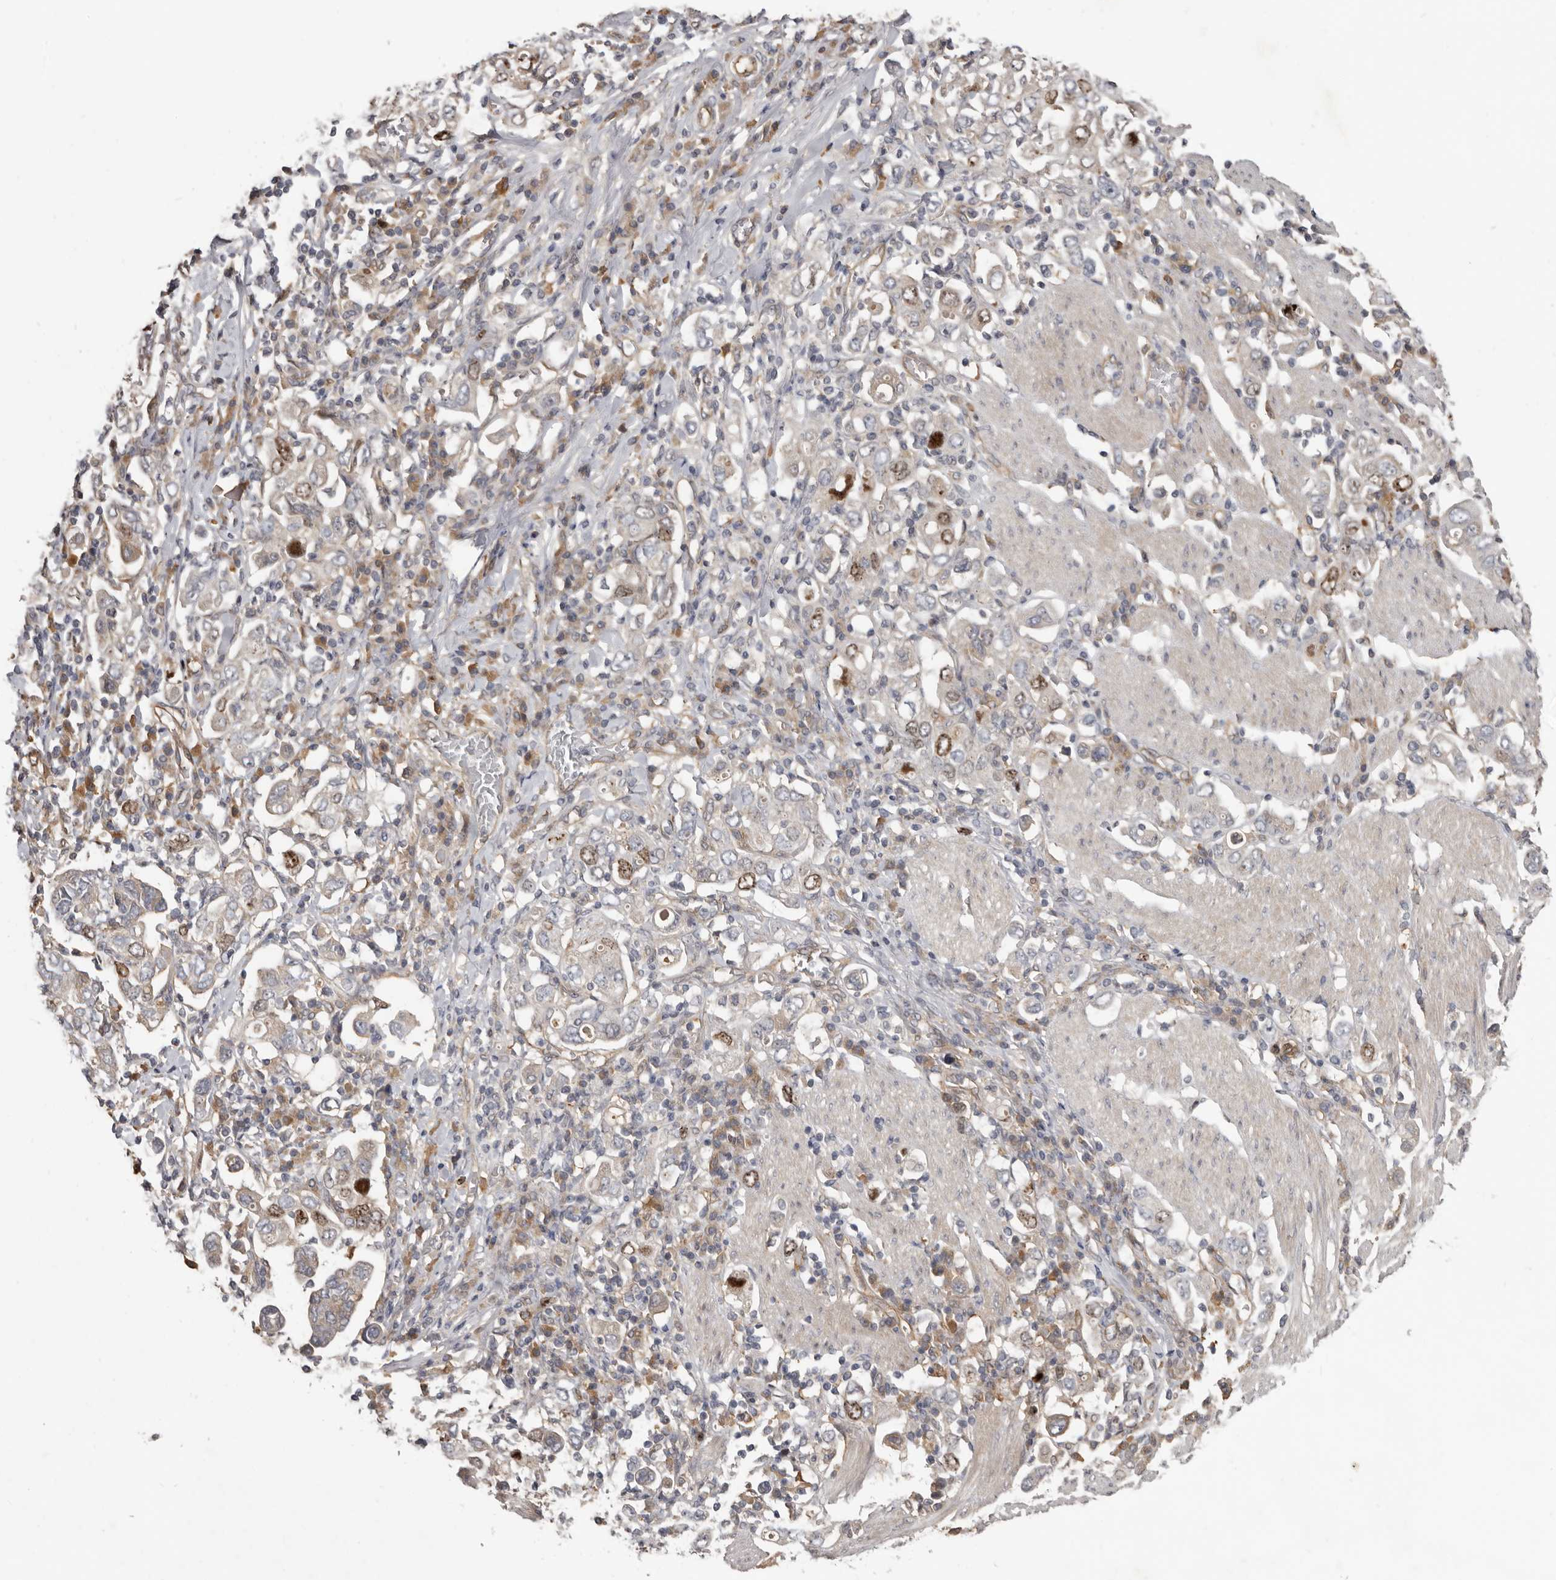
{"staining": {"intensity": "moderate", "quantity": "<25%", "location": "nuclear"}, "tissue": "stomach cancer", "cell_type": "Tumor cells", "image_type": "cancer", "snomed": [{"axis": "morphology", "description": "Adenocarcinoma, NOS"}, {"axis": "topography", "description": "Stomach, upper"}], "caption": "Immunohistochemistry histopathology image of human adenocarcinoma (stomach) stained for a protein (brown), which demonstrates low levels of moderate nuclear staining in approximately <25% of tumor cells.", "gene": "CDCA8", "patient": {"sex": "male", "age": 62}}